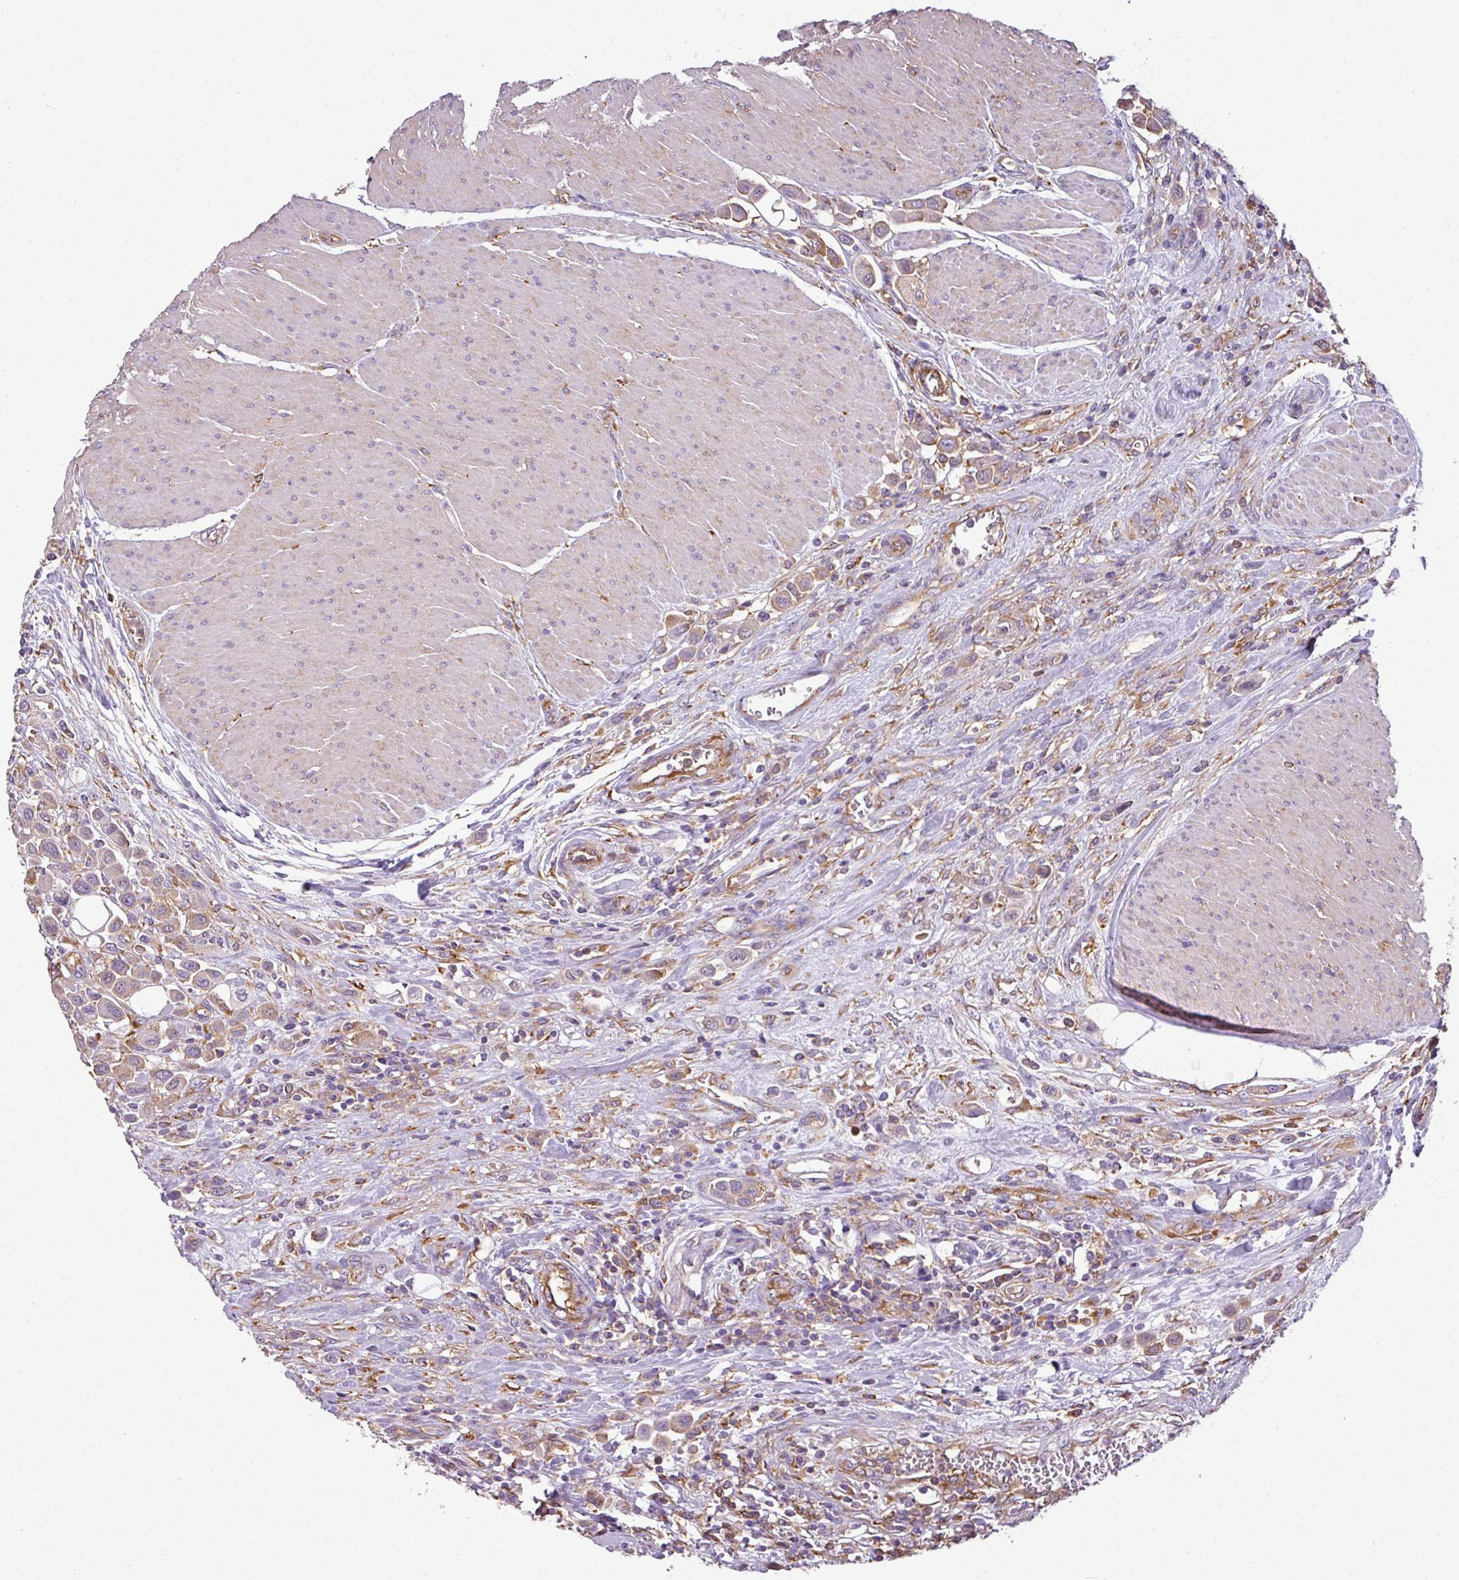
{"staining": {"intensity": "weak", "quantity": "25%-75%", "location": "cytoplasmic/membranous"}, "tissue": "urothelial cancer", "cell_type": "Tumor cells", "image_type": "cancer", "snomed": [{"axis": "morphology", "description": "Urothelial carcinoma, High grade"}, {"axis": "topography", "description": "Urinary bladder"}], "caption": "About 25%-75% of tumor cells in human urothelial cancer reveal weak cytoplasmic/membranous protein positivity as visualized by brown immunohistochemical staining.", "gene": "XNDC1N", "patient": {"sex": "male", "age": 50}}